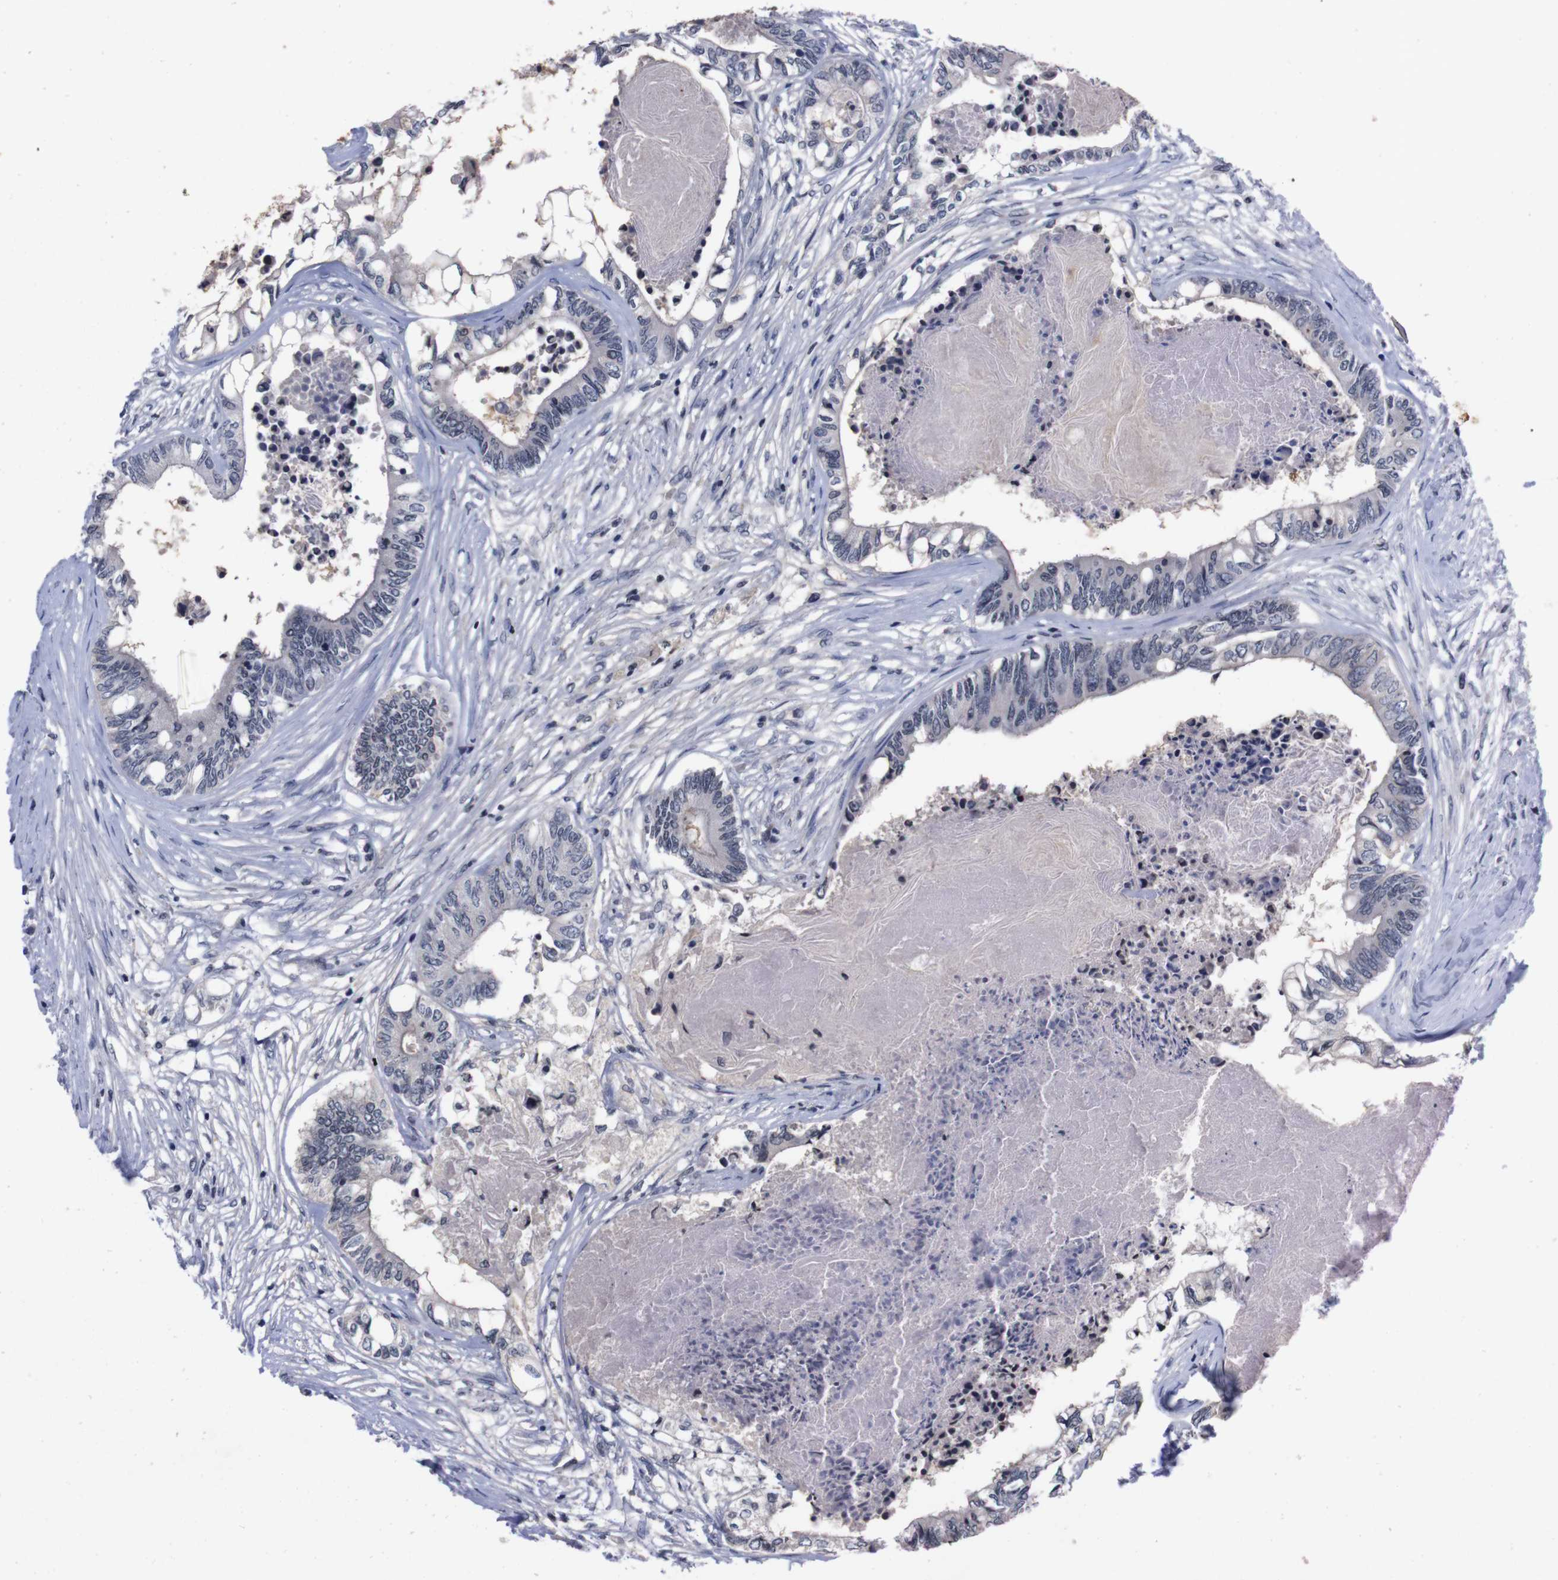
{"staining": {"intensity": "negative", "quantity": "none", "location": "none"}, "tissue": "colorectal cancer", "cell_type": "Tumor cells", "image_type": "cancer", "snomed": [{"axis": "morphology", "description": "Adenocarcinoma, NOS"}, {"axis": "topography", "description": "Rectum"}], "caption": "IHC photomicrograph of colorectal adenocarcinoma stained for a protein (brown), which displays no staining in tumor cells.", "gene": "TNFRSF21", "patient": {"sex": "male", "age": 63}}